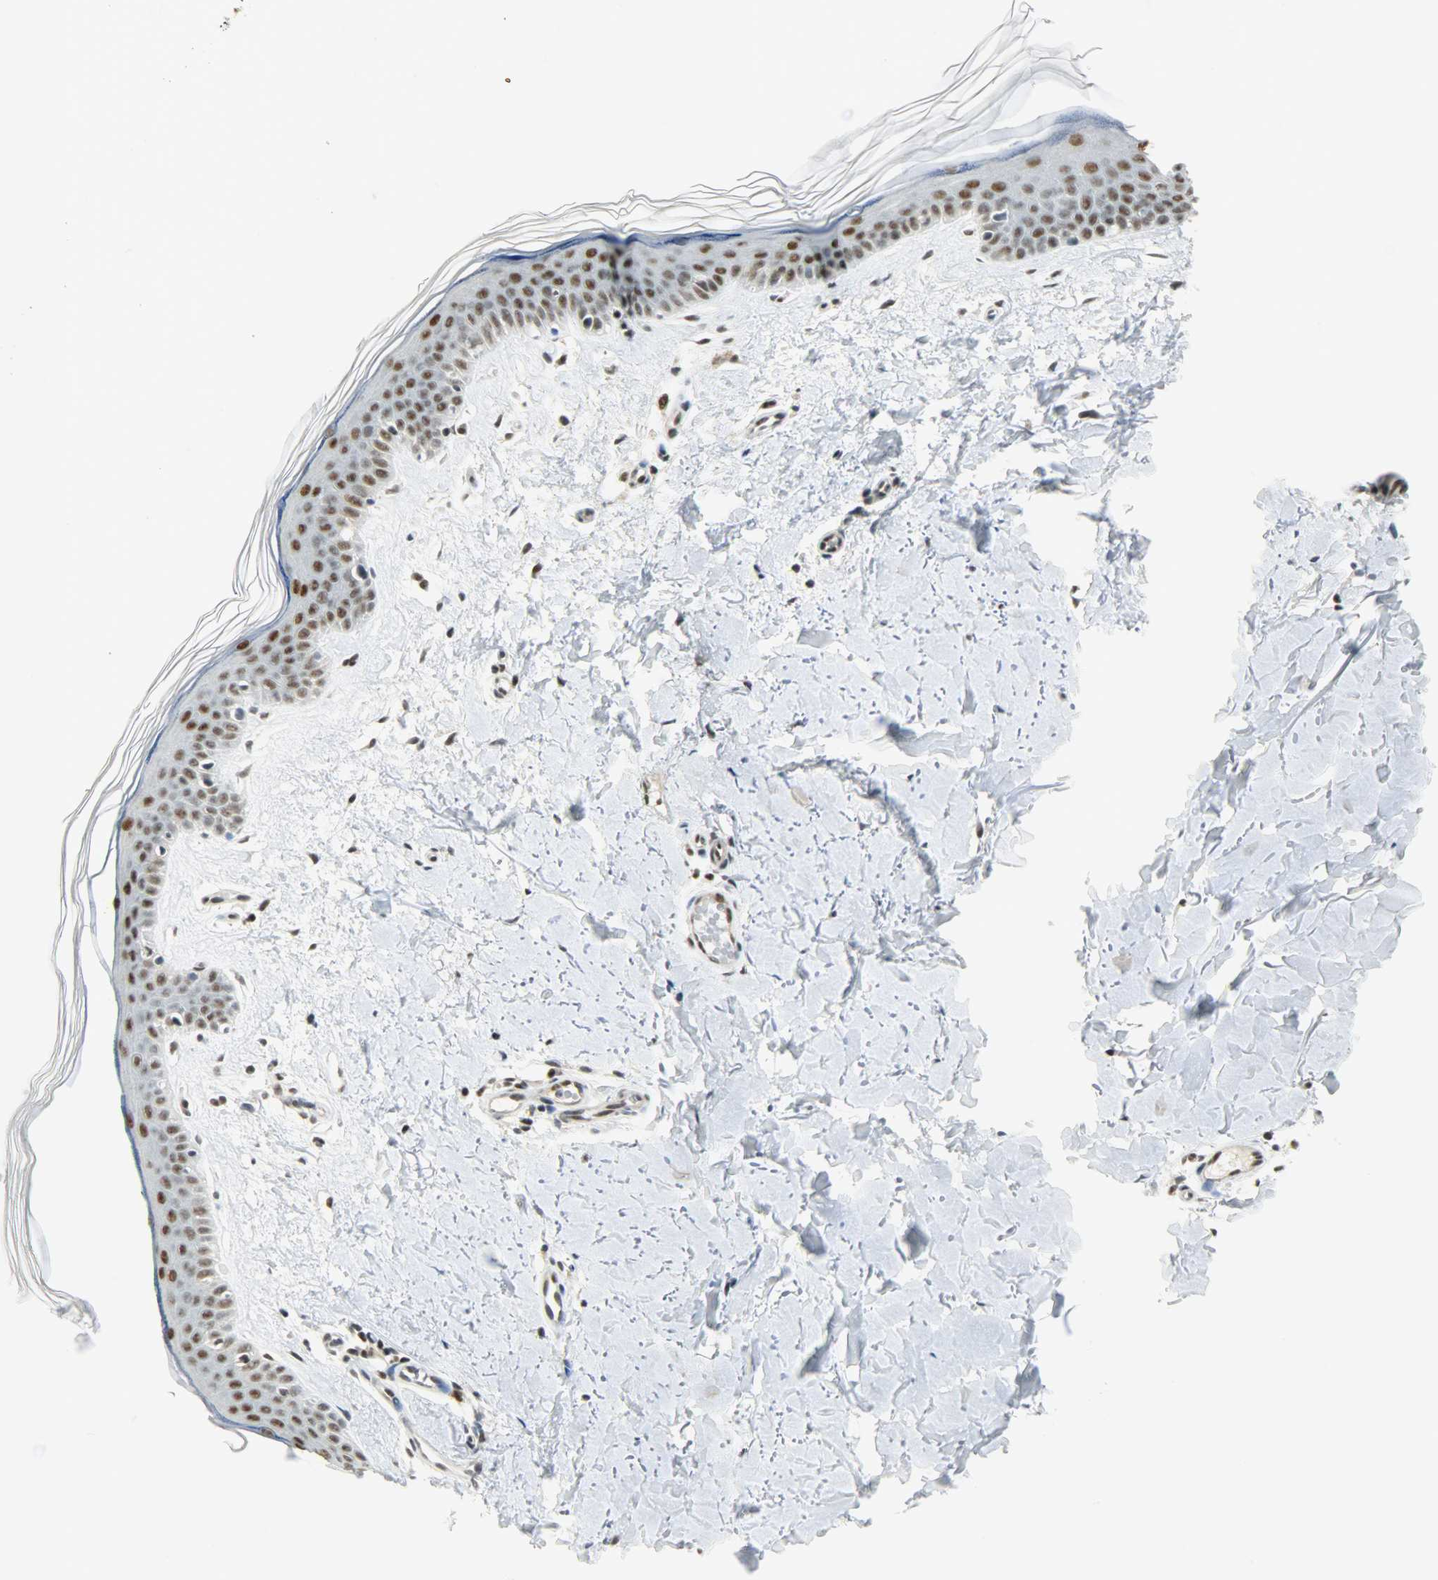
{"staining": {"intensity": "moderate", "quantity": ">75%", "location": "nuclear"}, "tissue": "skin", "cell_type": "Fibroblasts", "image_type": "normal", "snomed": [{"axis": "morphology", "description": "Normal tissue, NOS"}, {"axis": "topography", "description": "Skin"}], "caption": "Benign skin reveals moderate nuclear staining in approximately >75% of fibroblasts, visualized by immunohistochemistry.", "gene": "SUGP1", "patient": {"sex": "female", "age": 56}}